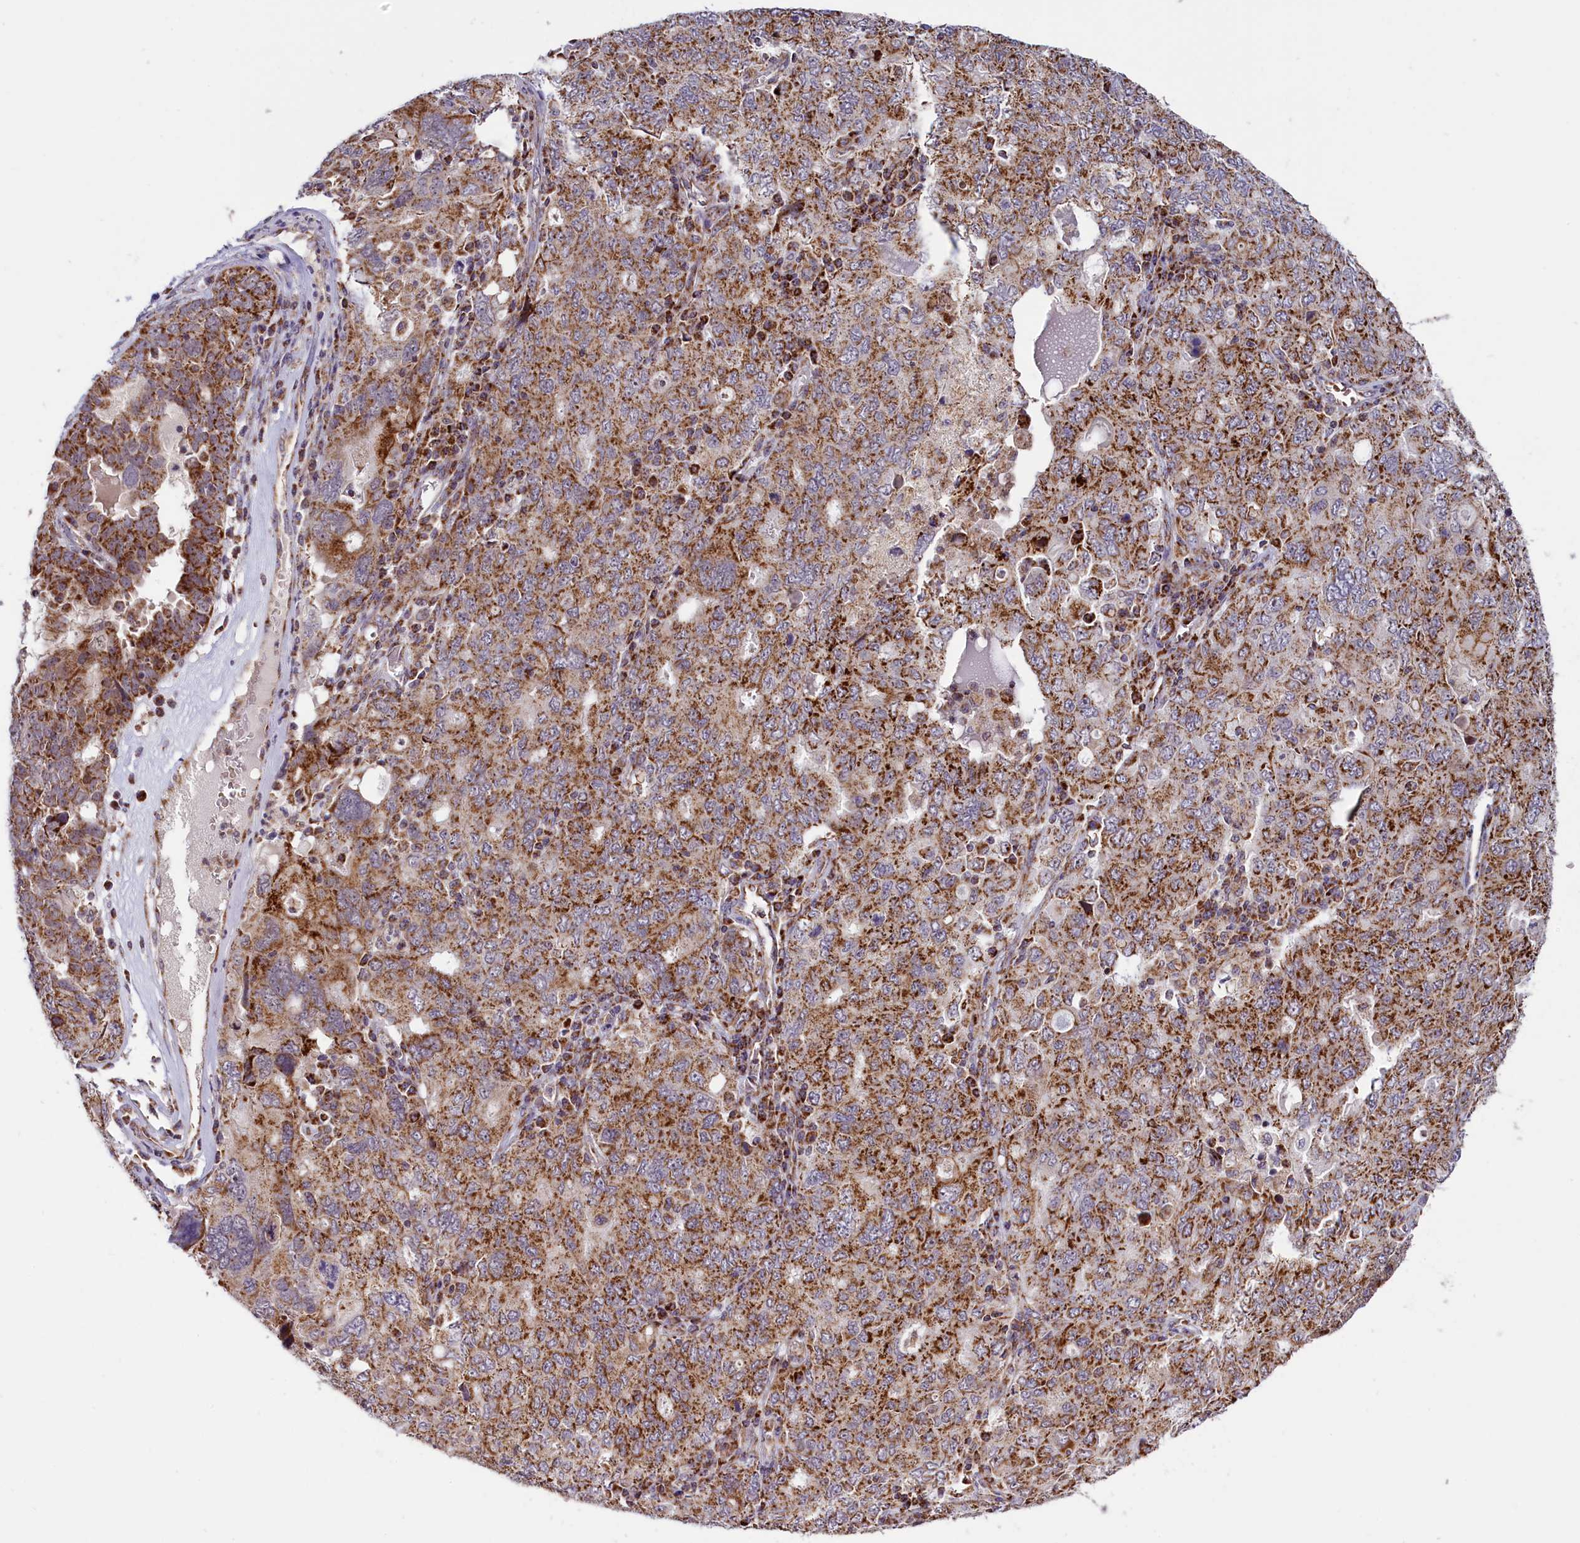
{"staining": {"intensity": "strong", "quantity": "25%-75%", "location": "cytoplasmic/membranous"}, "tissue": "ovarian cancer", "cell_type": "Tumor cells", "image_type": "cancer", "snomed": [{"axis": "morphology", "description": "Carcinoma, endometroid"}, {"axis": "topography", "description": "Ovary"}], "caption": "IHC of human ovarian cancer (endometroid carcinoma) displays high levels of strong cytoplasmic/membranous positivity in about 25%-75% of tumor cells. (DAB IHC with brightfield microscopy, high magnification).", "gene": "NDUFS5", "patient": {"sex": "female", "age": 62}}